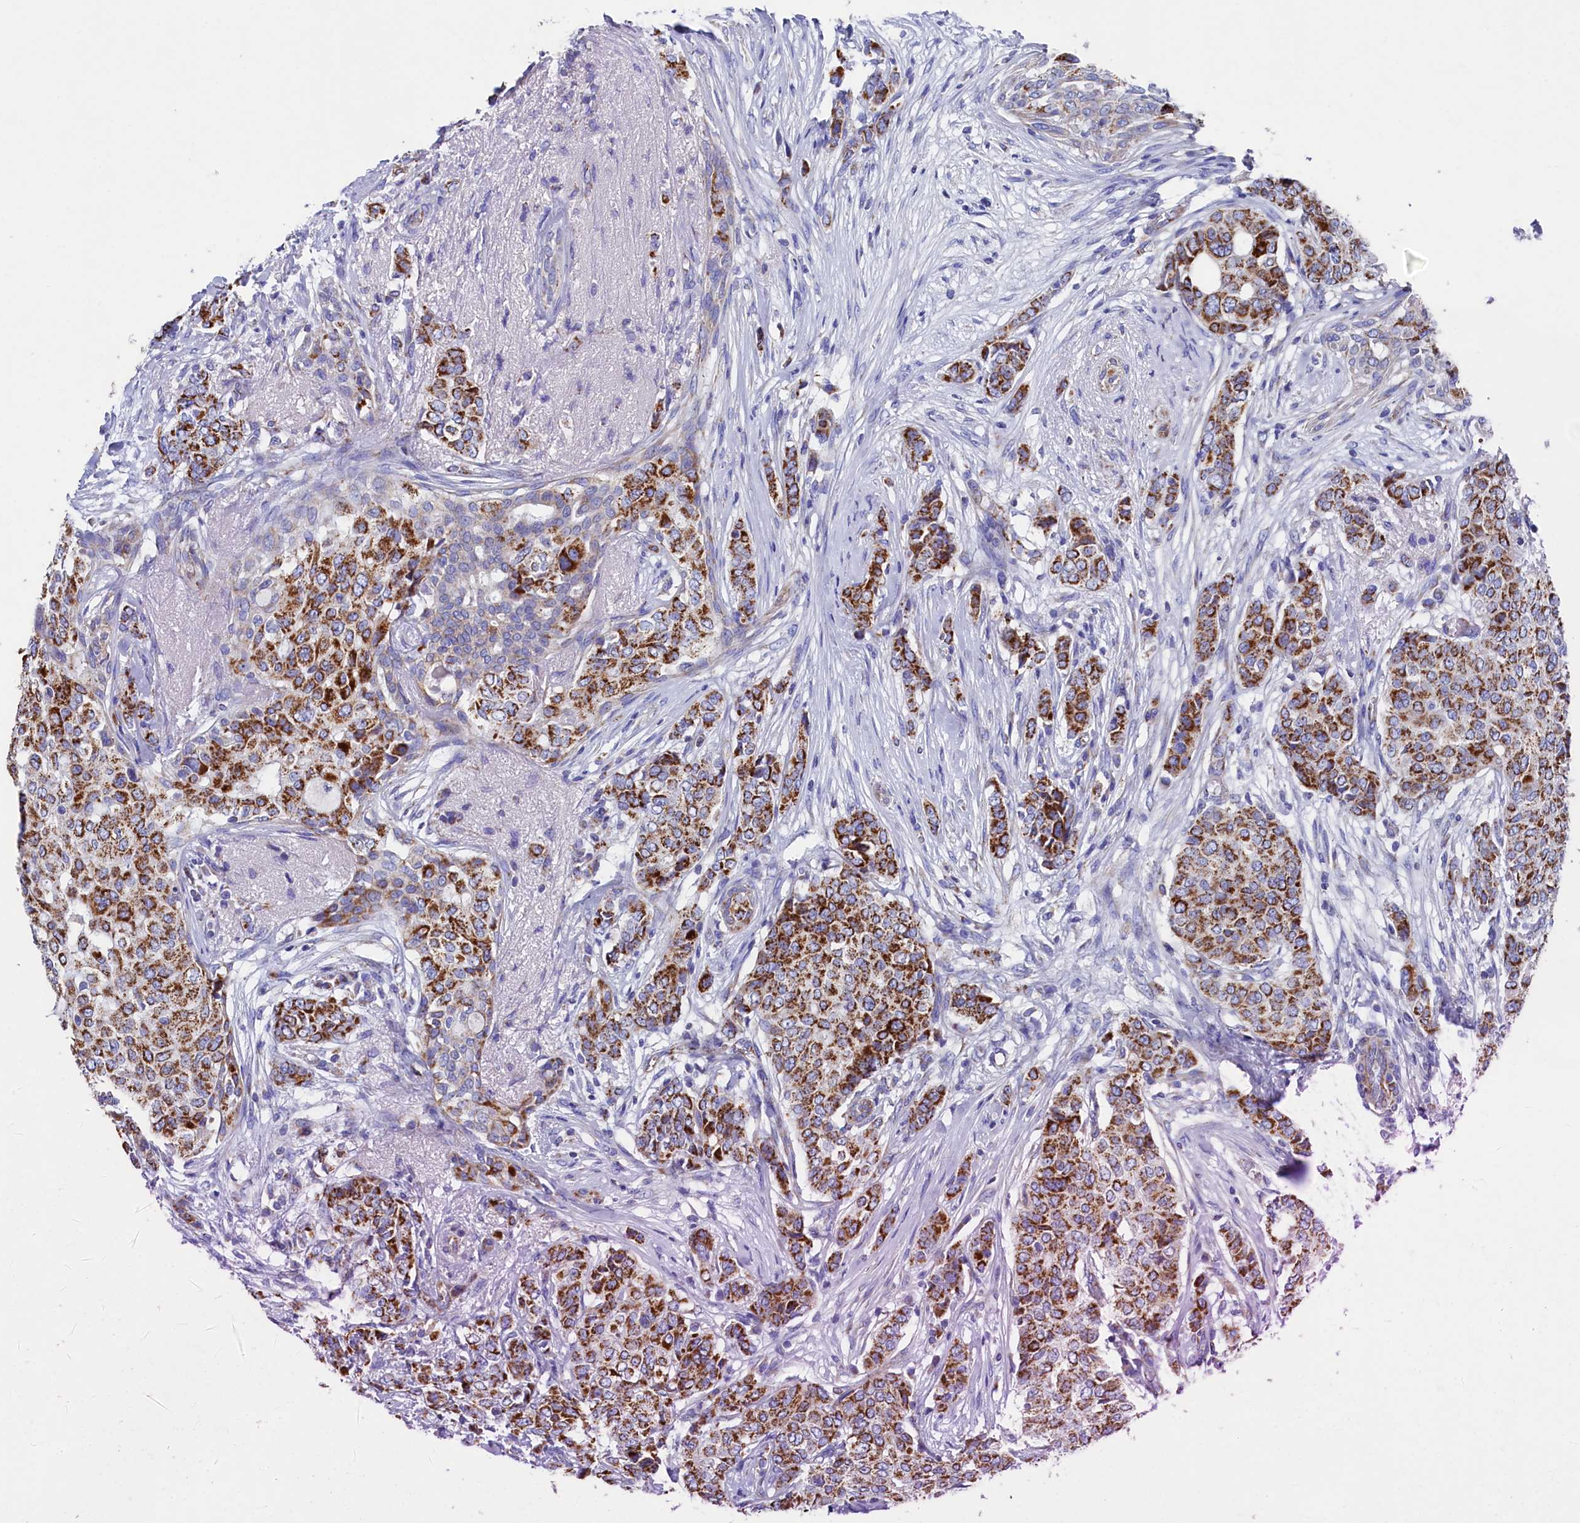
{"staining": {"intensity": "strong", "quantity": "25%-75%", "location": "cytoplasmic/membranous"}, "tissue": "breast cancer", "cell_type": "Tumor cells", "image_type": "cancer", "snomed": [{"axis": "morphology", "description": "Lobular carcinoma"}, {"axis": "topography", "description": "Breast"}], "caption": "The photomicrograph demonstrates immunohistochemical staining of breast cancer (lobular carcinoma). There is strong cytoplasmic/membranous staining is present in approximately 25%-75% of tumor cells.", "gene": "MMAB", "patient": {"sex": "female", "age": 51}}